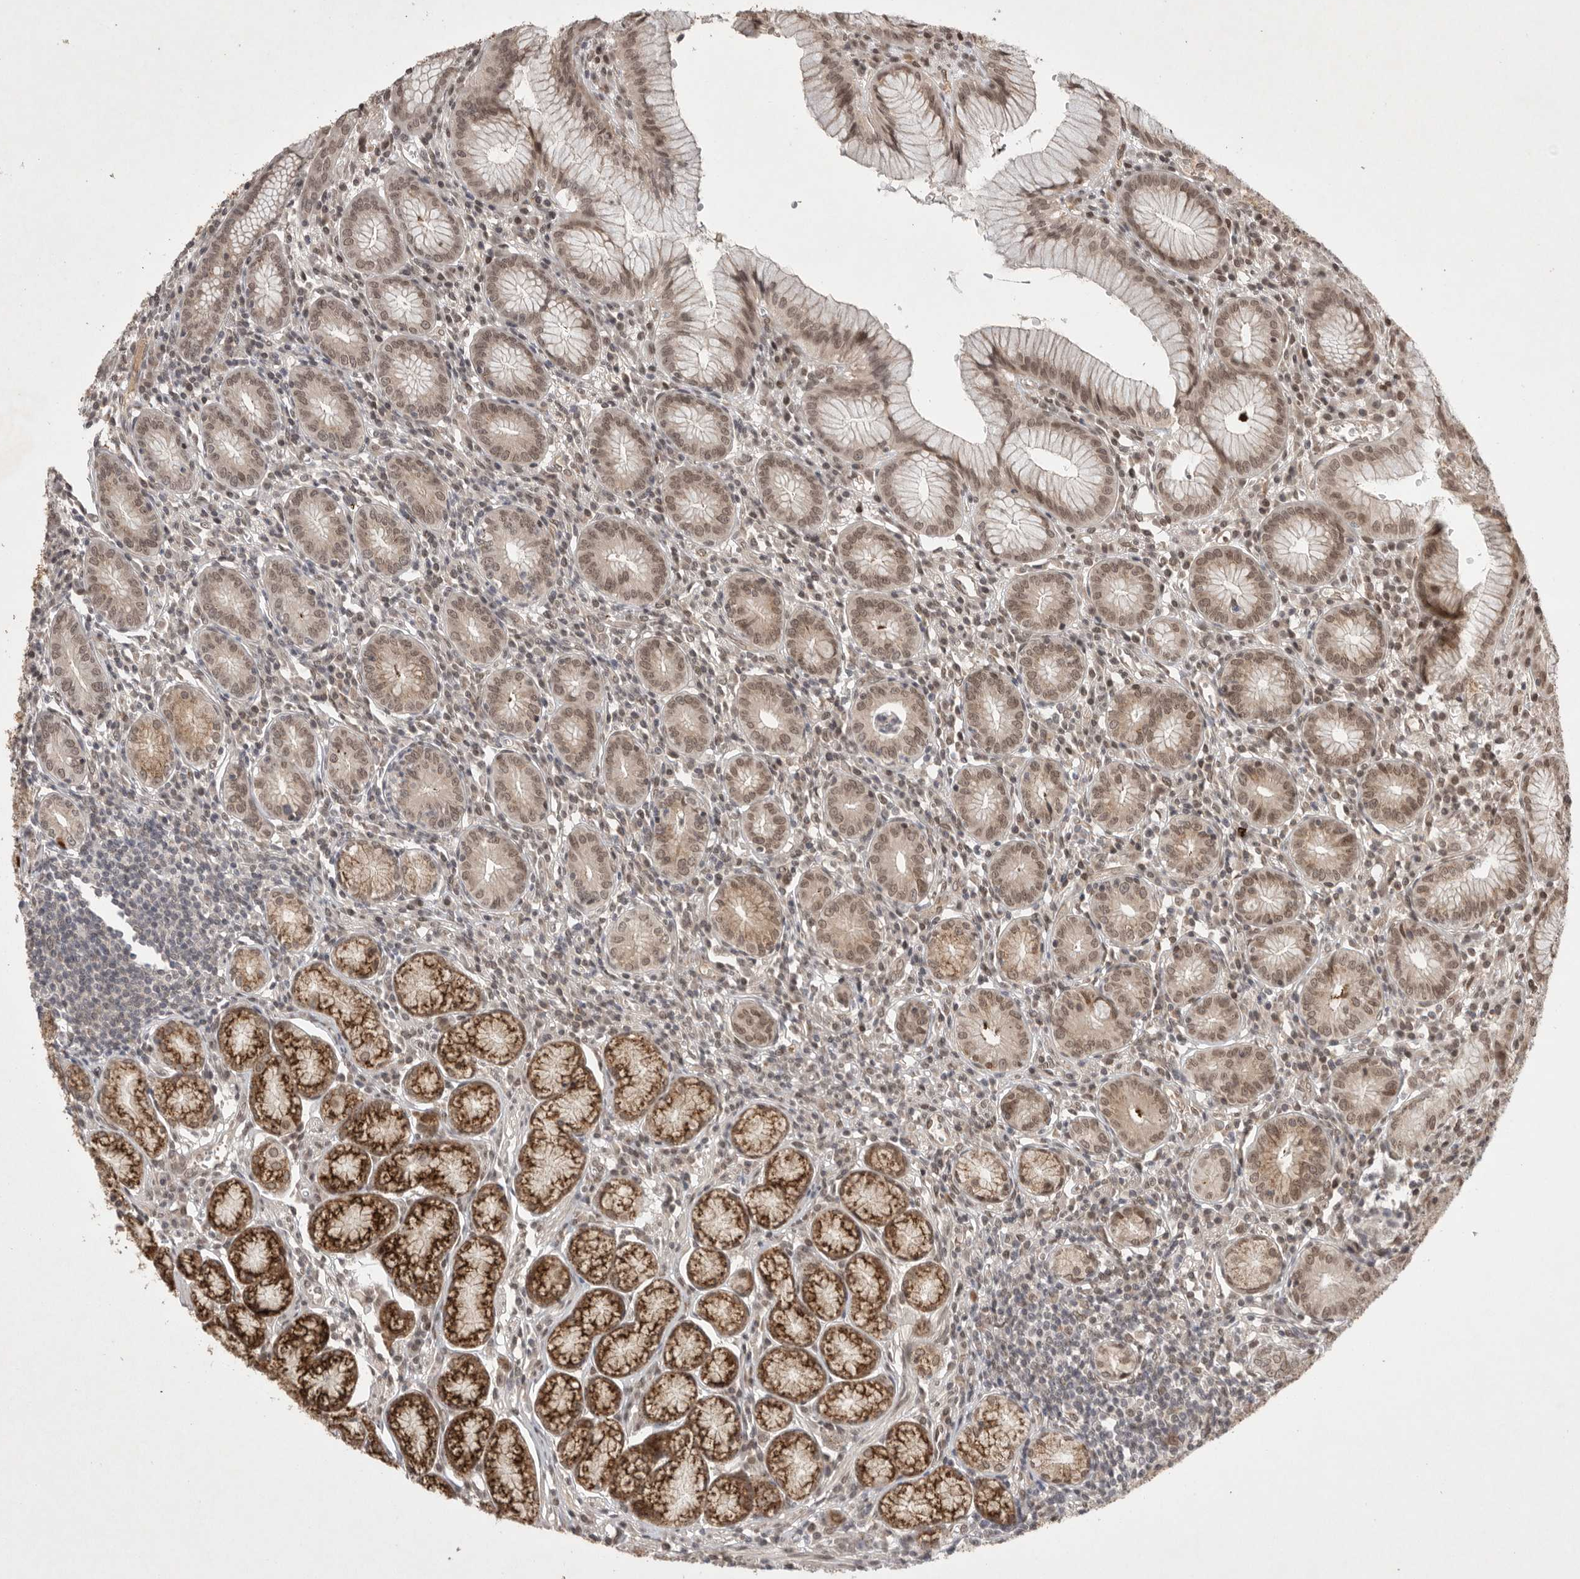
{"staining": {"intensity": "weak", "quantity": "25%-75%", "location": "cytoplasmic/membranous,nuclear"}, "tissue": "stomach", "cell_type": "Glandular cells", "image_type": "normal", "snomed": [{"axis": "morphology", "description": "Normal tissue, NOS"}, {"axis": "topography", "description": "Stomach"}], "caption": "Immunohistochemical staining of normal human stomach demonstrates low levels of weak cytoplasmic/membranous,nuclear expression in approximately 25%-75% of glandular cells. (brown staining indicates protein expression, while blue staining denotes nuclei).", "gene": "LEMD3", "patient": {"sex": "male", "age": 55}}